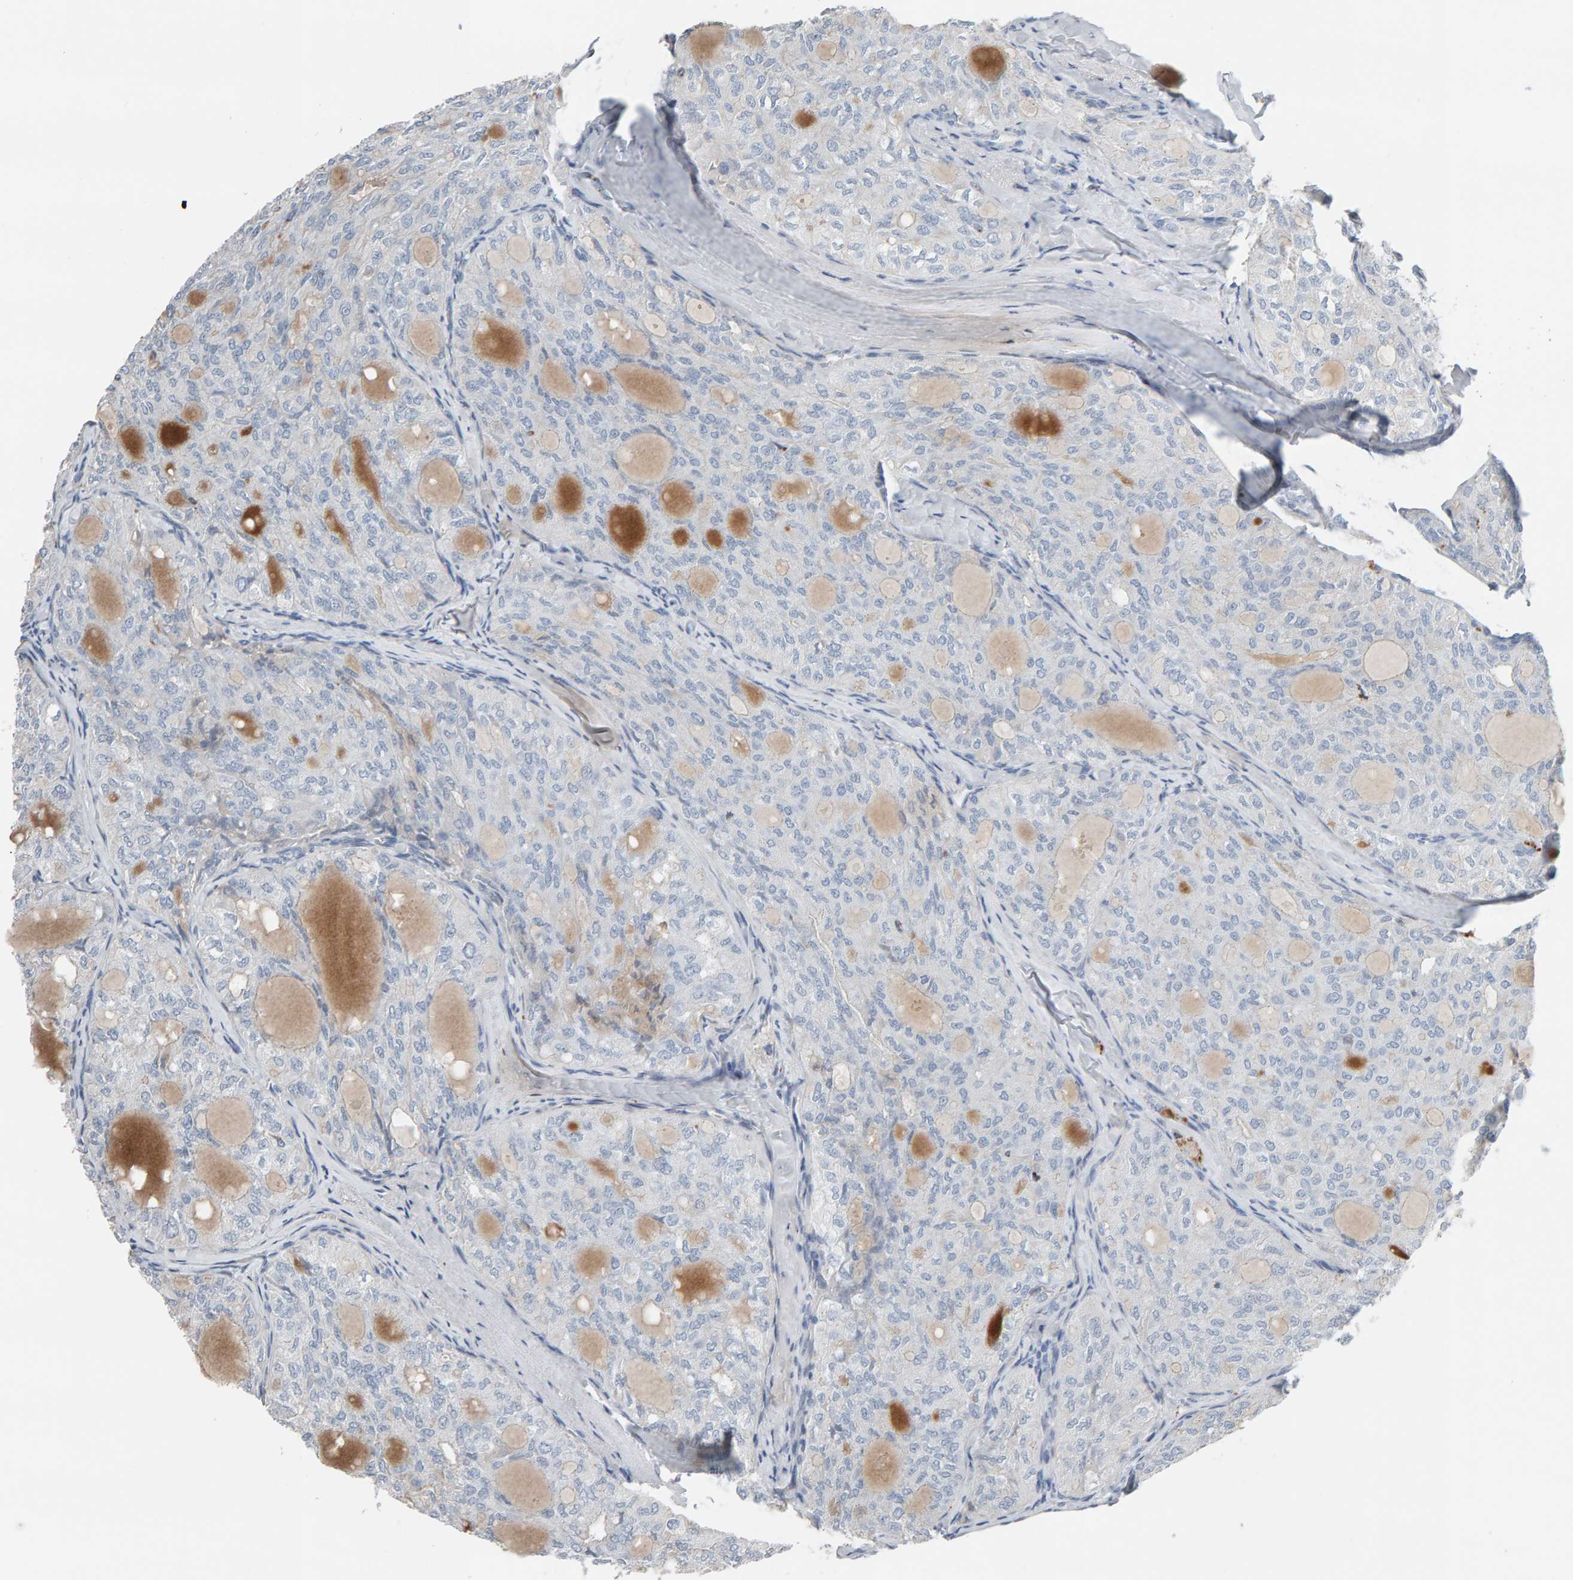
{"staining": {"intensity": "negative", "quantity": "none", "location": "none"}, "tissue": "thyroid cancer", "cell_type": "Tumor cells", "image_type": "cancer", "snomed": [{"axis": "morphology", "description": "Follicular adenoma carcinoma, NOS"}, {"axis": "topography", "description": "Thyroid gland"}], "caption": "High power microscopy histopathology image of an immunohistochemistry image of thyroid cancer, revealing no significant staining in tumor cells.", "gene": "IPPK", "patient": {"sex": "male", "age": 75}}